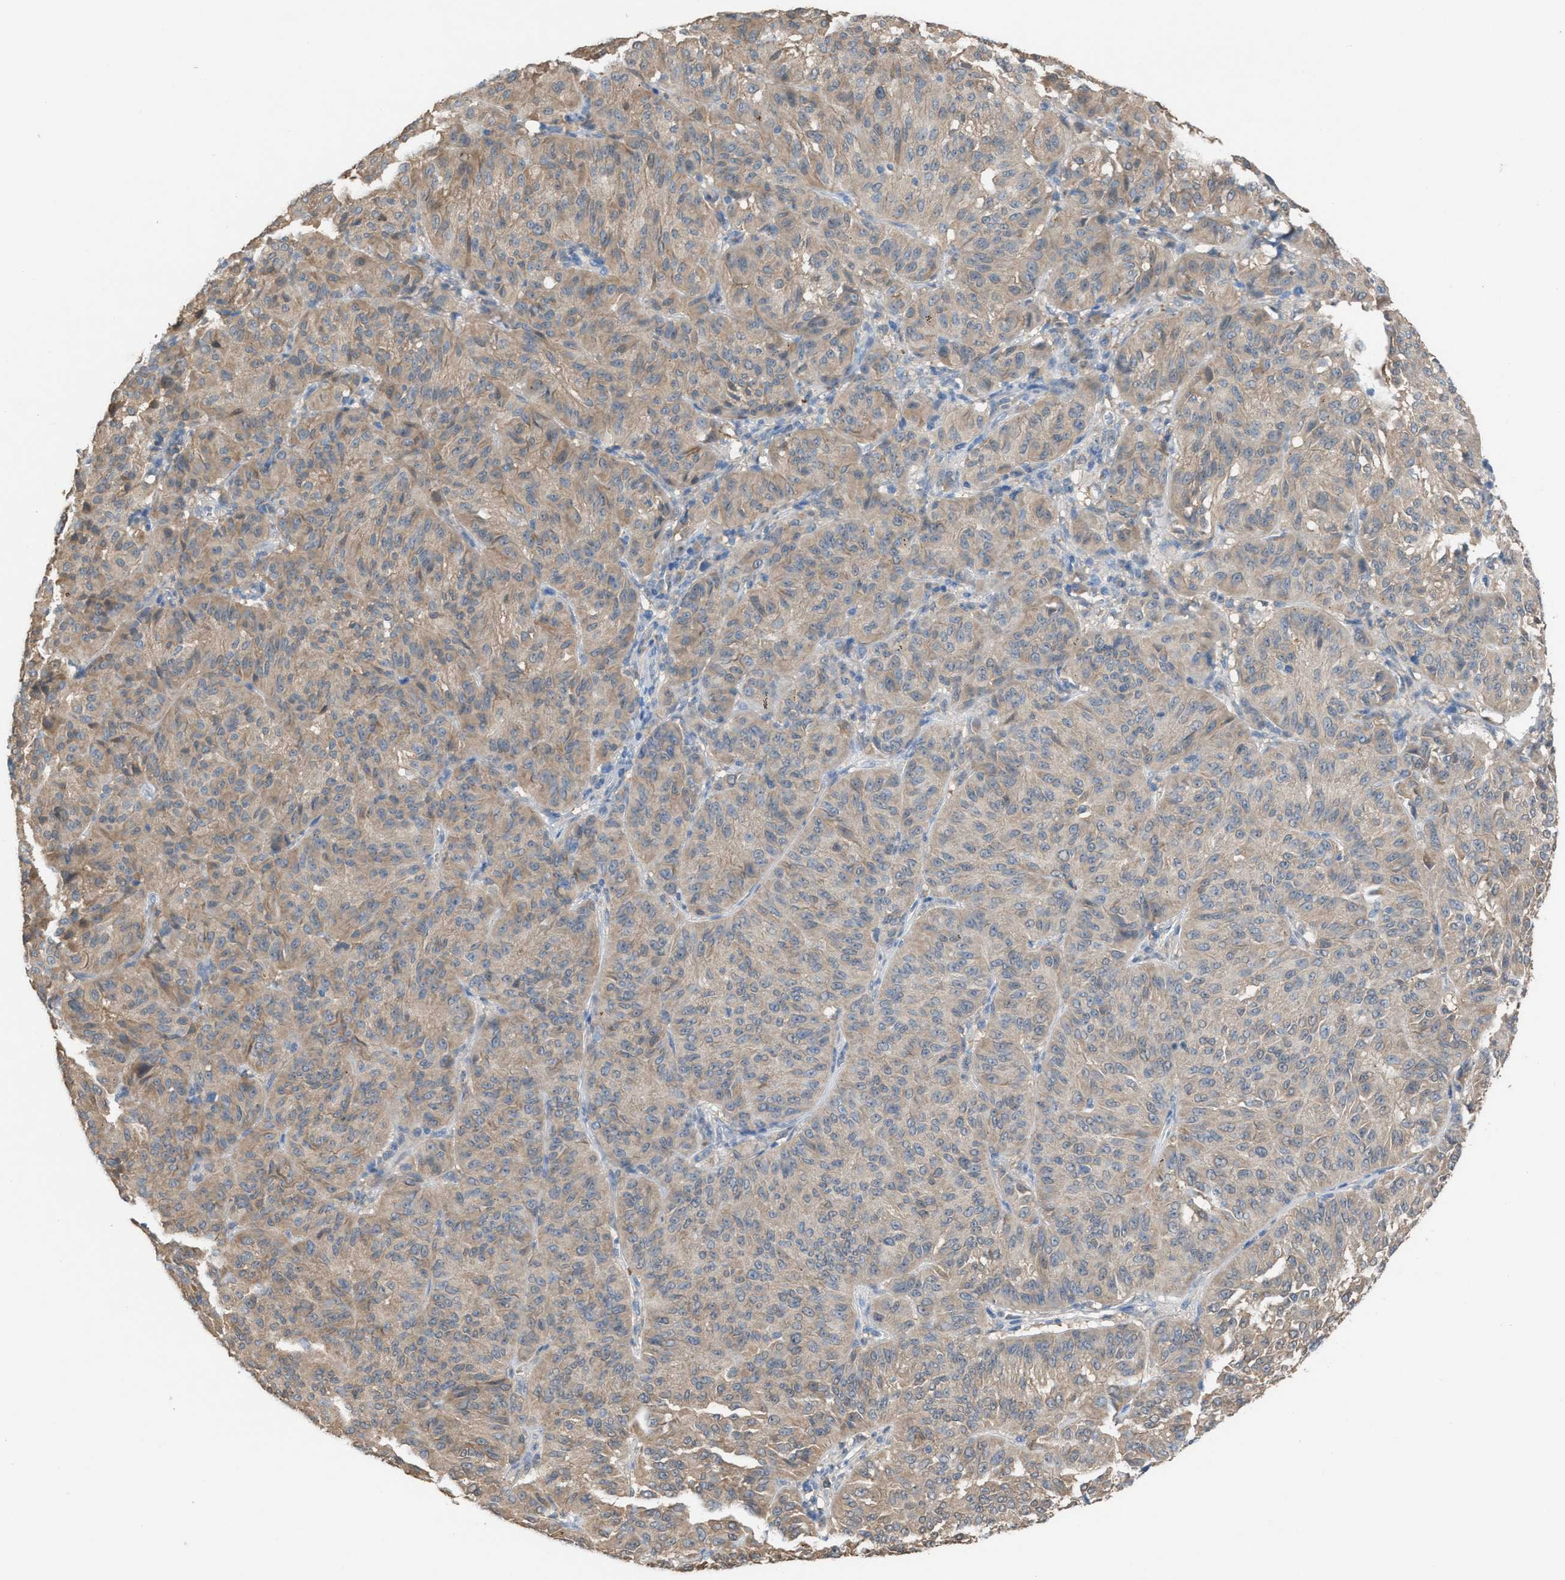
{"staining": {"intensity": "weak", "quantity": ">75%", "location": "cytoplasmic/membranous"}, "tissue": "melanoma", "cell_type": "Tumor cells", "image_type": "cancer", "snomed": [{"axis": "morphology", "description": "Malignant melanoma, NOS"}, {"axis": "topography", "description": "Skin"}], "caption": "Melanoma stained for a protein exhibits weak cytoplasmic/membranous positivity in tumor cells.", "gene": "NQO2", "patient": {"sex": "female", "age": 72}}